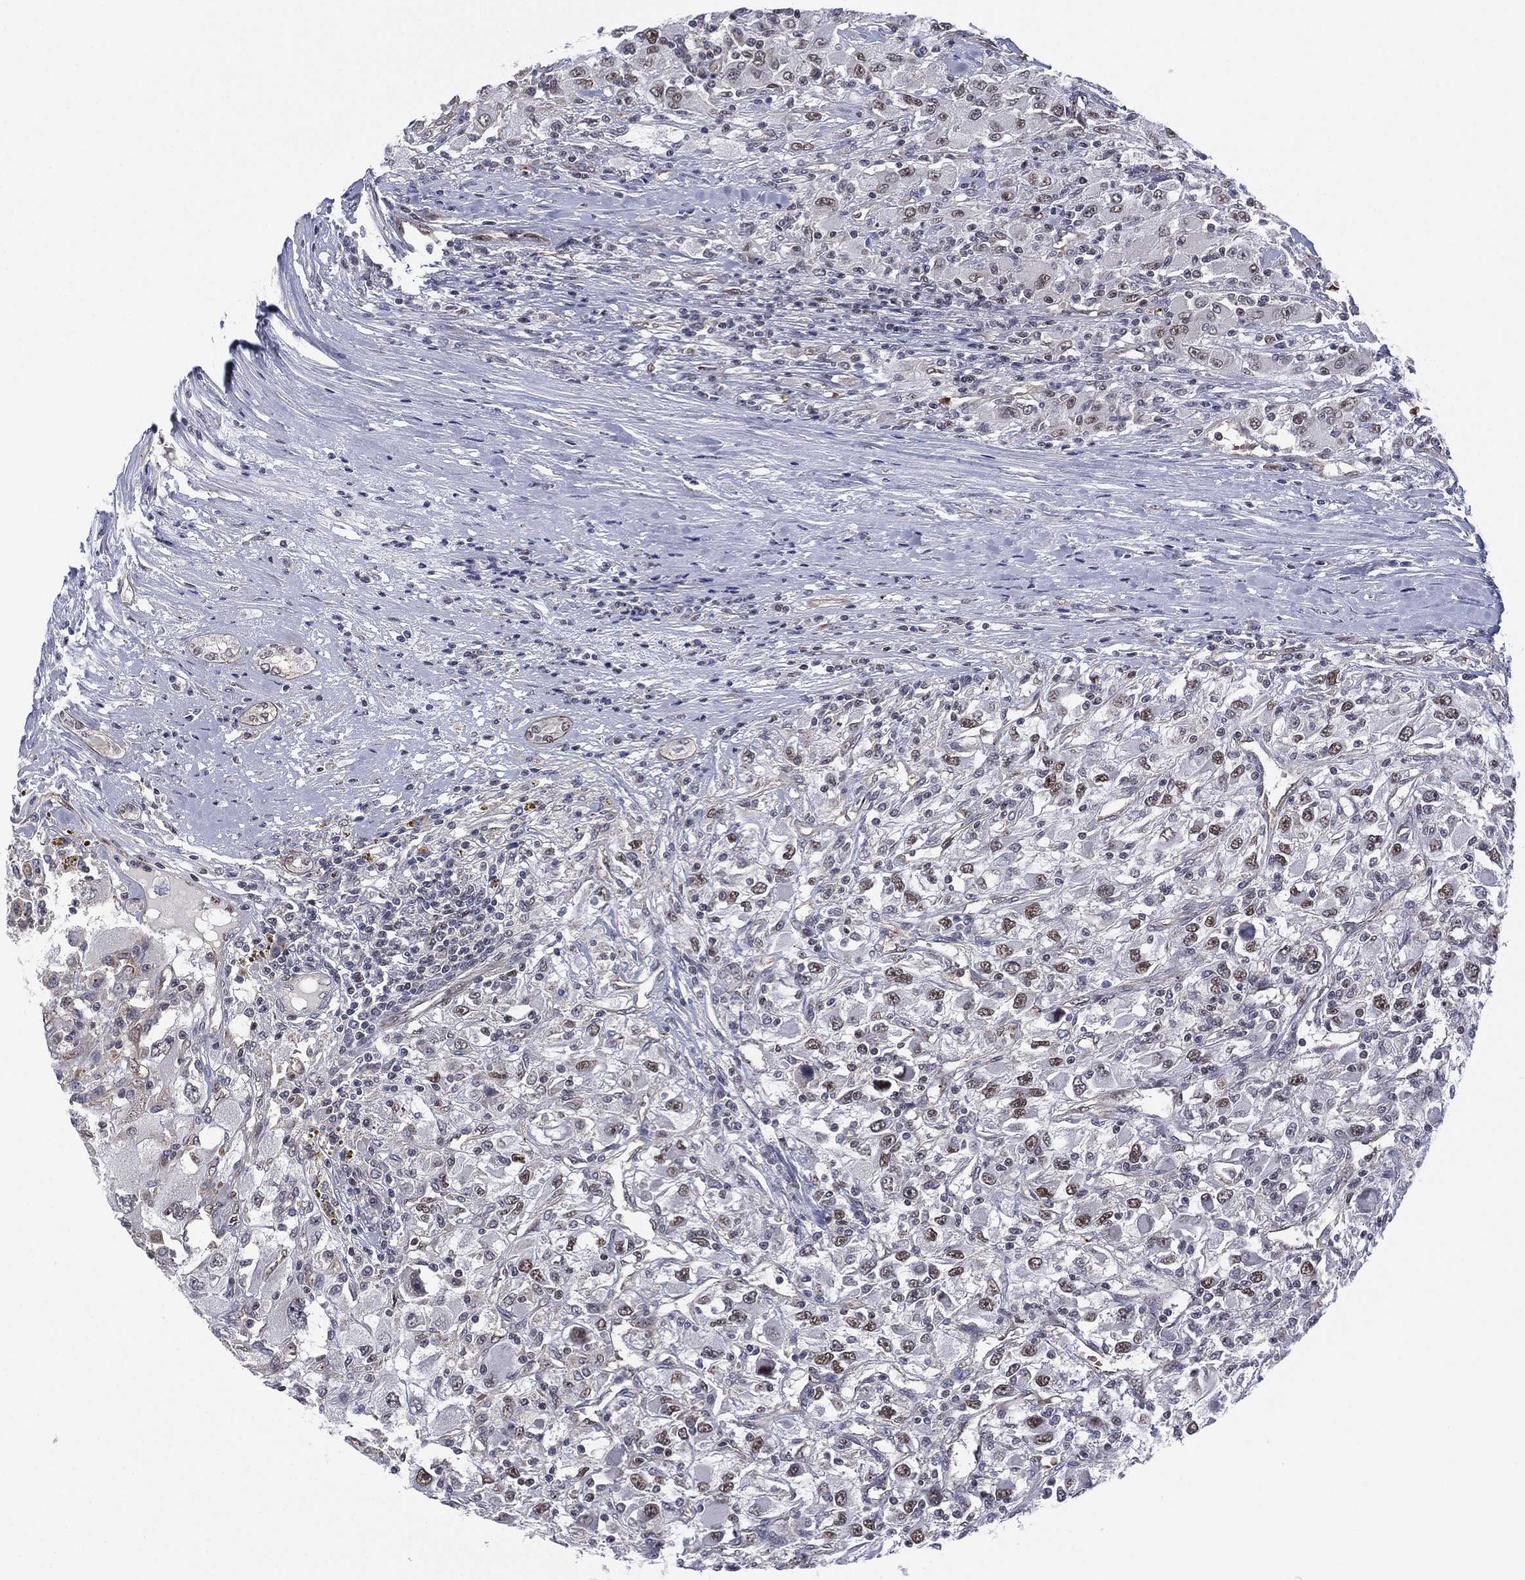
{"staining": {"intensity": "moderate", "quantity": "<25%", "location": "nuclear"}, "tissue": "renal cancer", "cell_type": "Tumor cells", "image_type": "cancer", "snomed": [{"axis": "morphology", "description": "Adenocarcinoma, NOS"}, {"axis": "topography", "description": "Kidney"}], "caption": "A brown stain labels moderate nuclear staining of a protein in human renal cancer (adenocarcinoma) tumor cells.", "gene": "GSE1", "patient": {"sex": "female", "age": 67}}